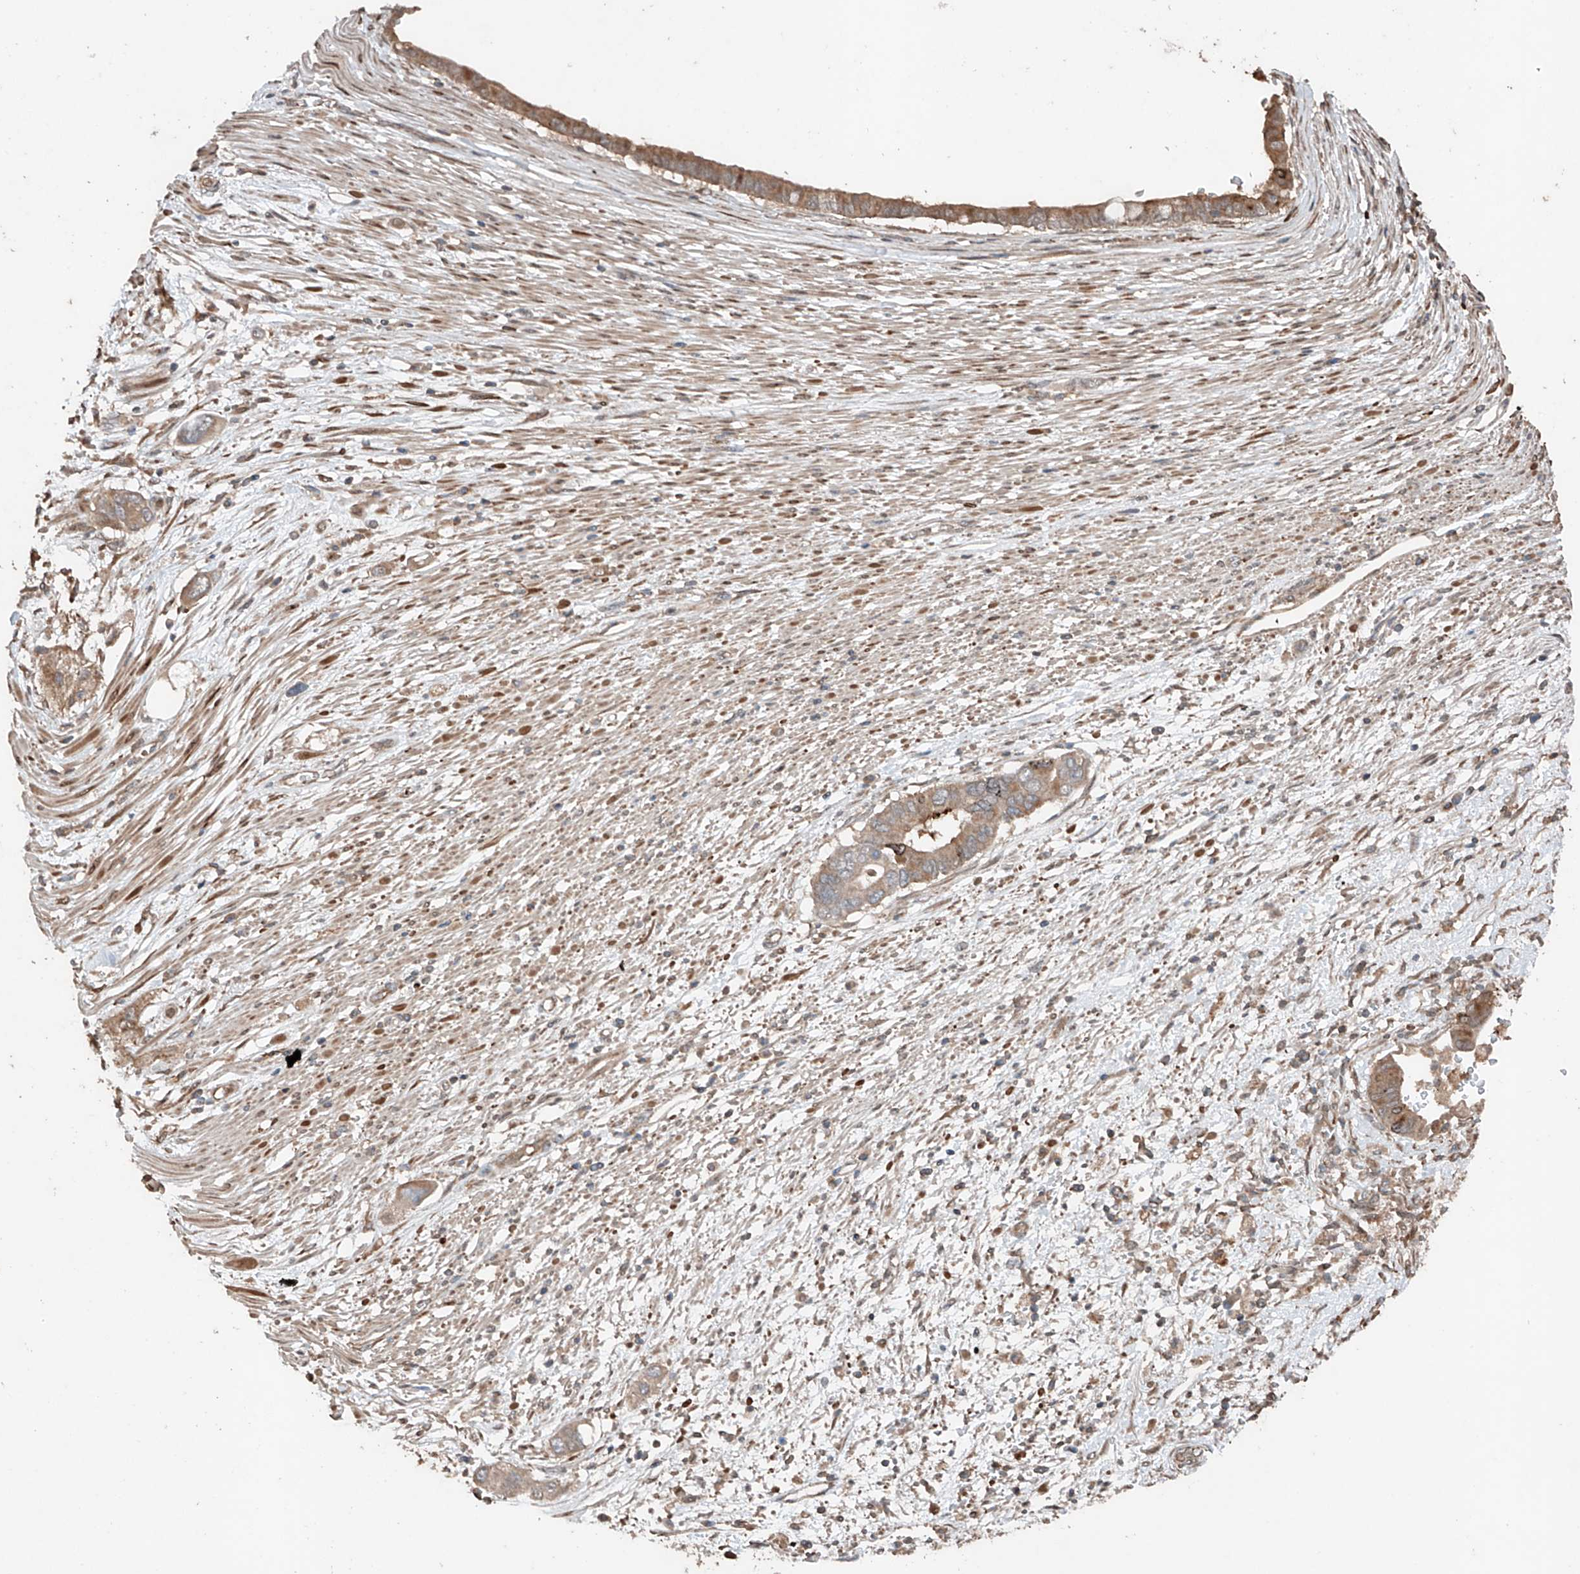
{"staining": {"intensity": "moderate", "quantity": ">75%", "location": "cytoplasmic/membranous"}, "tissue": "pancreatic cancer", "cell_type": "Tumor cells", "image_type": "cancer", "snomed": [{"axis": "morphology", "description": "Adenocarcinoma, NOS"}, {"axis": "topography", "description": "Pancreas"}], "caption": "DAB immunohistochemical staining of human pancreatic cancer demonstrates moderate cytoplasmic/membranous protein positivity in approximately >75% of tumor cells.", "gene": "AP4B1", "patient": {"sex": "male", "age": 68}}